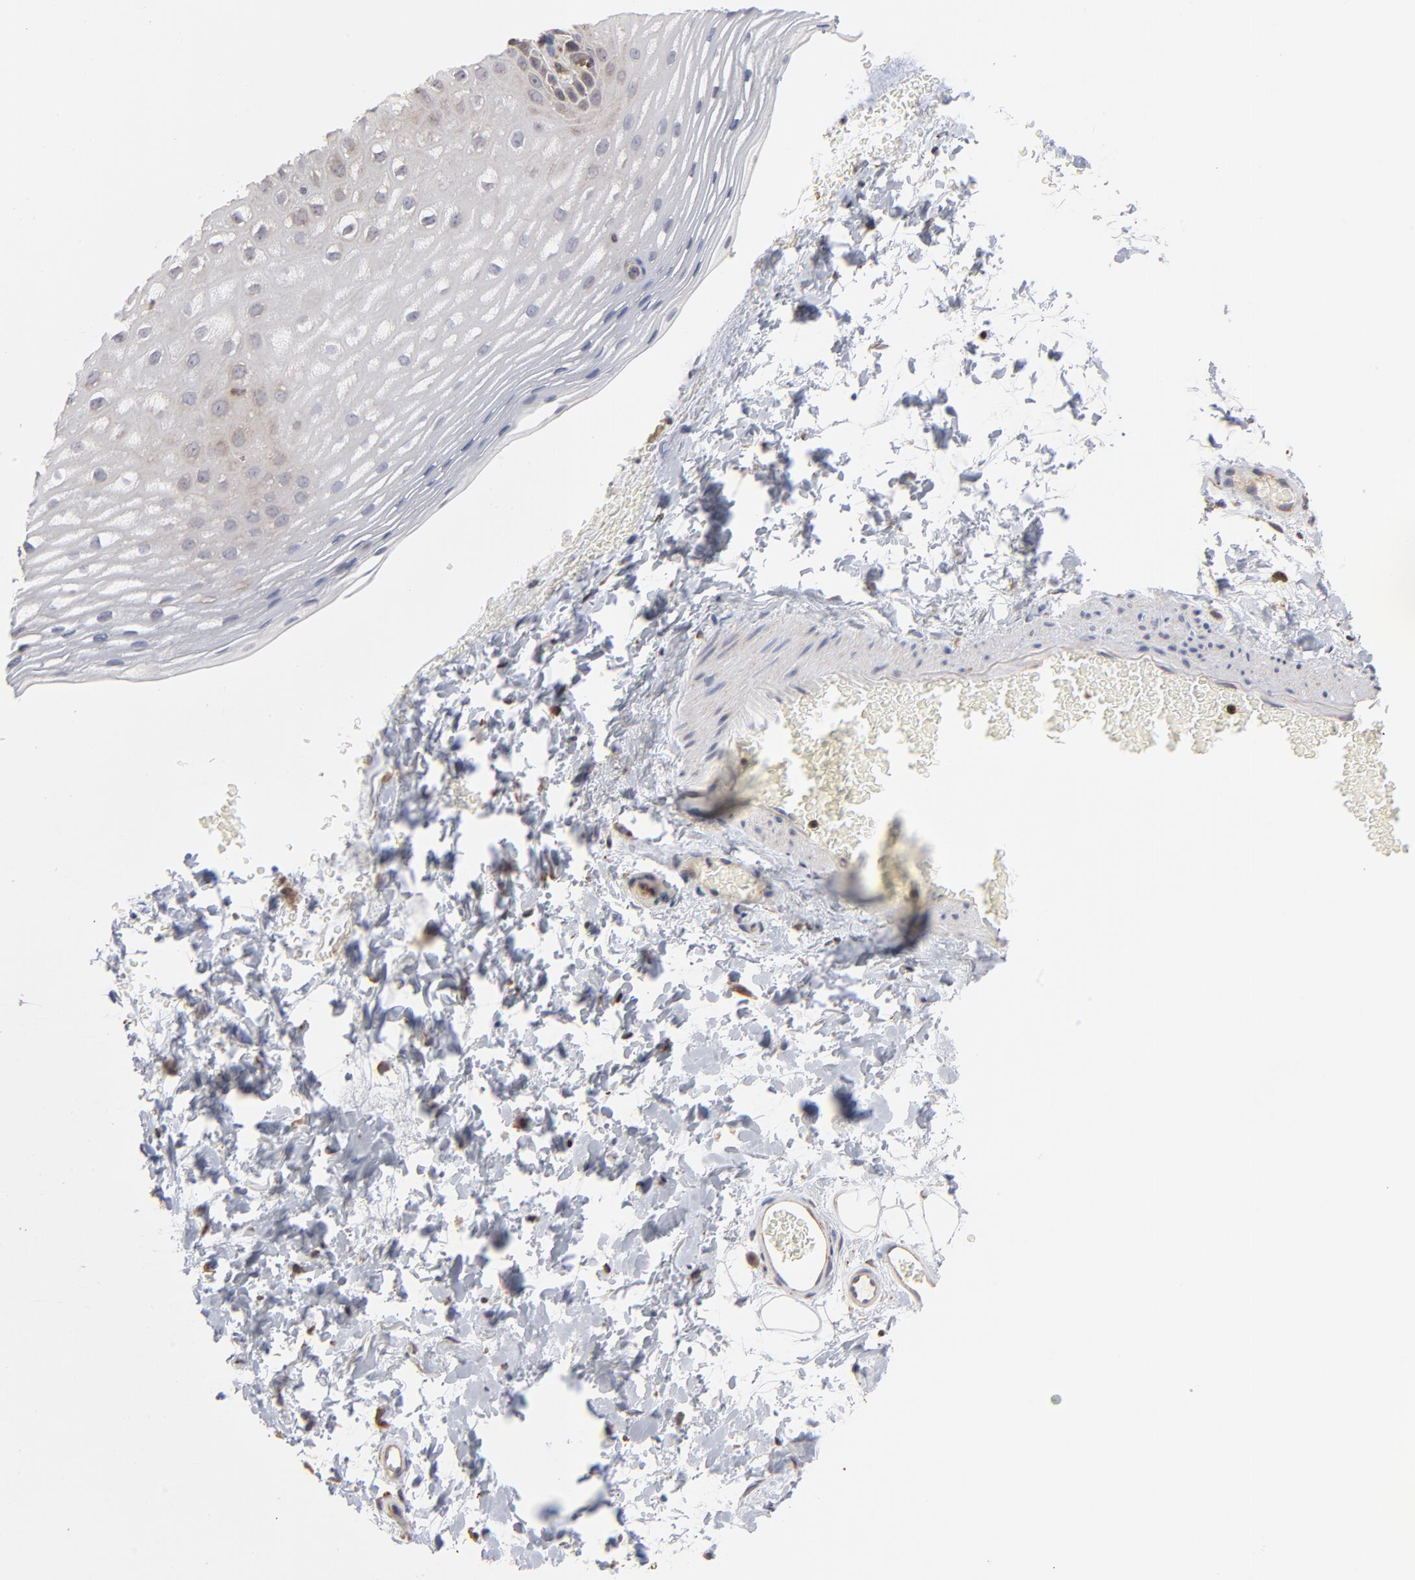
{"staining": {"intensity": "weak", "quantity": "25%-75%", "location": "cytoplasmic/membranous"}, "tissue": "esophagus", "cell_type": "Squamous epithelial cells", "image_type": "normal", "snomed": [{"axis": "morphology", "description": "Normal tissue, NOS"}, {"axis": "topography", "description": "Esophagus"}], "caption": "Immunohistochemistry (IHC) staining of benign esophagus, which reveals low levels of weak cytoplasmic/membranous positivity in approximately 25%-75% of squamous epithelial cells indicating weak cytoplasmic/membranous protein positivity. The staining was performed using DAB (brown) for protein detection and nuclei were counterstained in hematoxylin (blue).", "gene": "RNF213", "patient": {"sex": "female", "age": 70}}